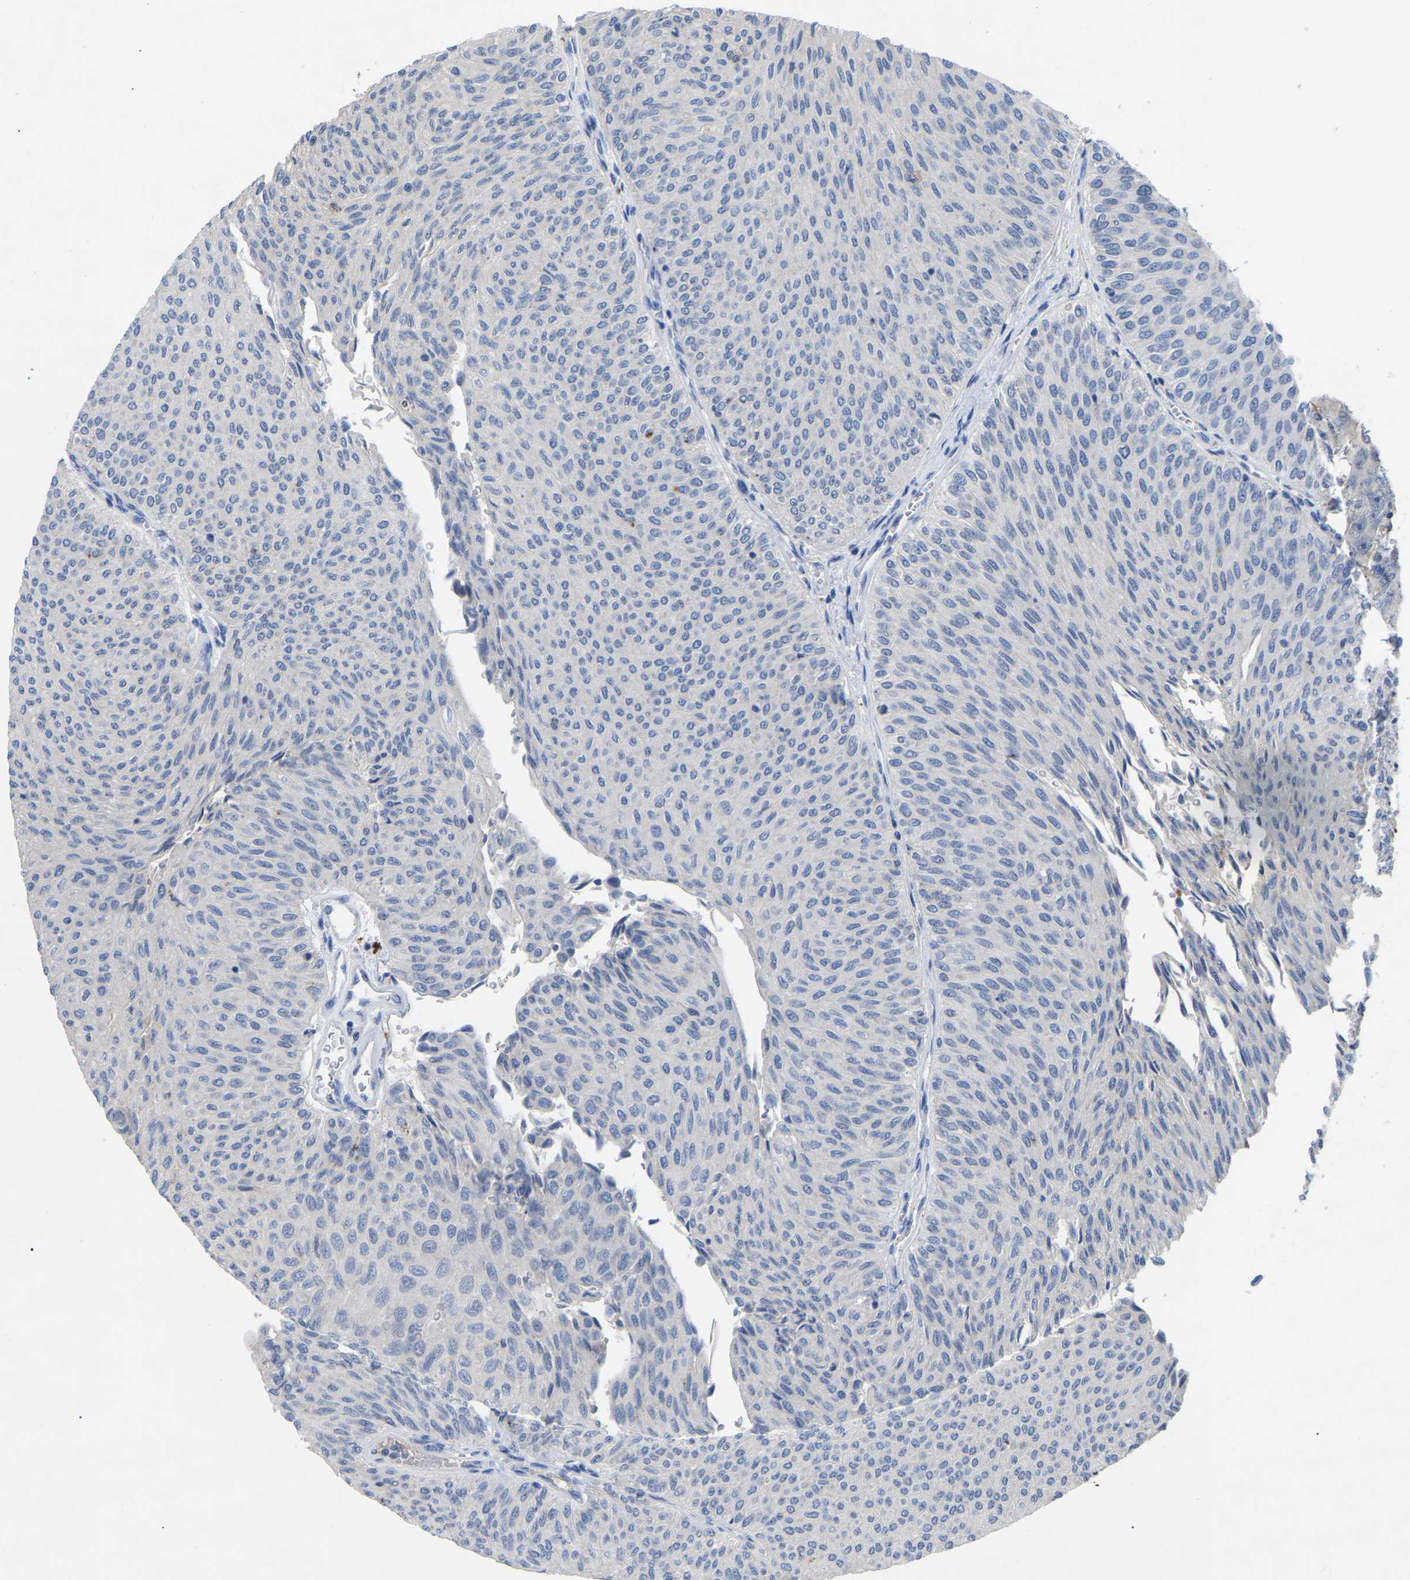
{"staining": {"intensity": "negative", "quantity": "none", "location": "none"}, "tissue": "urothelial cancer", "cell_type": "Tumor cells", "image_type": "cancer", "snomed": [{"axis": "morphology", "description": "Urothelial carcinoma, Low grade"}, {"axis": "topography", "description": "Urinary bladder"}], "caption": "Immunohistochemical staining of human urothelial cancer exhibits no significant staining in tumor cells.", "gene": "SMPD2", "patient": {"sex": "male", "age": 78}}